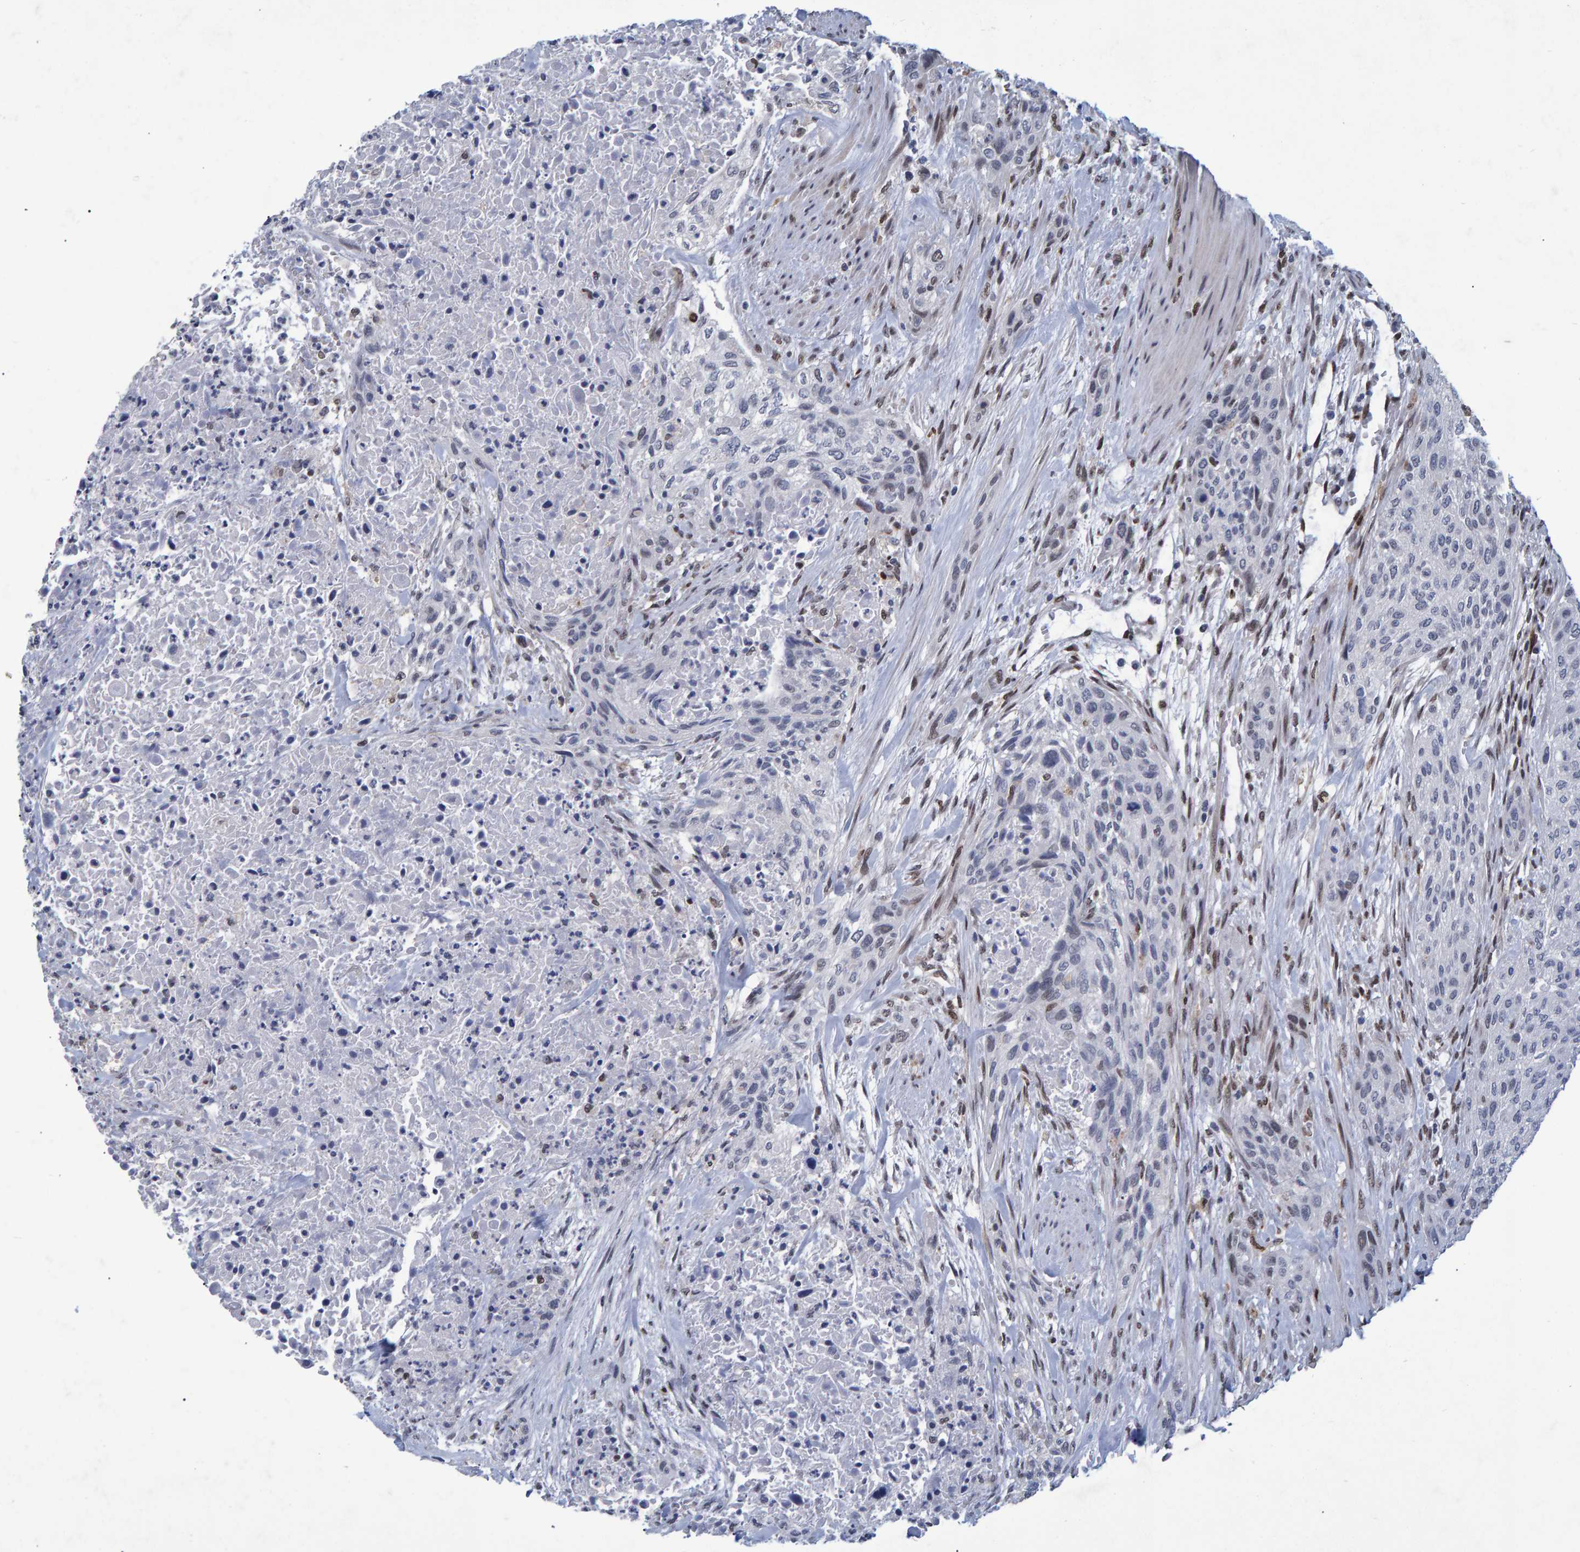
{"staining": {"intensity": "negative", "quantity": "none", "location": "none"}, "tissue": "urothelial cancer", "cell_type": "Tumor cells", "image_type": "cancer", "snomed": [{"axis": "morphology", "description": "Urothelial carcinoma, Low grade"}, {"axis": "morphology", "description": "Urothelial carcinoma, High grade"}, {"axis": "topography", "description": "Urinary bladder"}], "caption": "Tumor cells show no significant protein expression in urothelial cancer. Nuclei are stained in blue.", "gene": "QKI", "patient": {"sex": "male", "age": 35}}